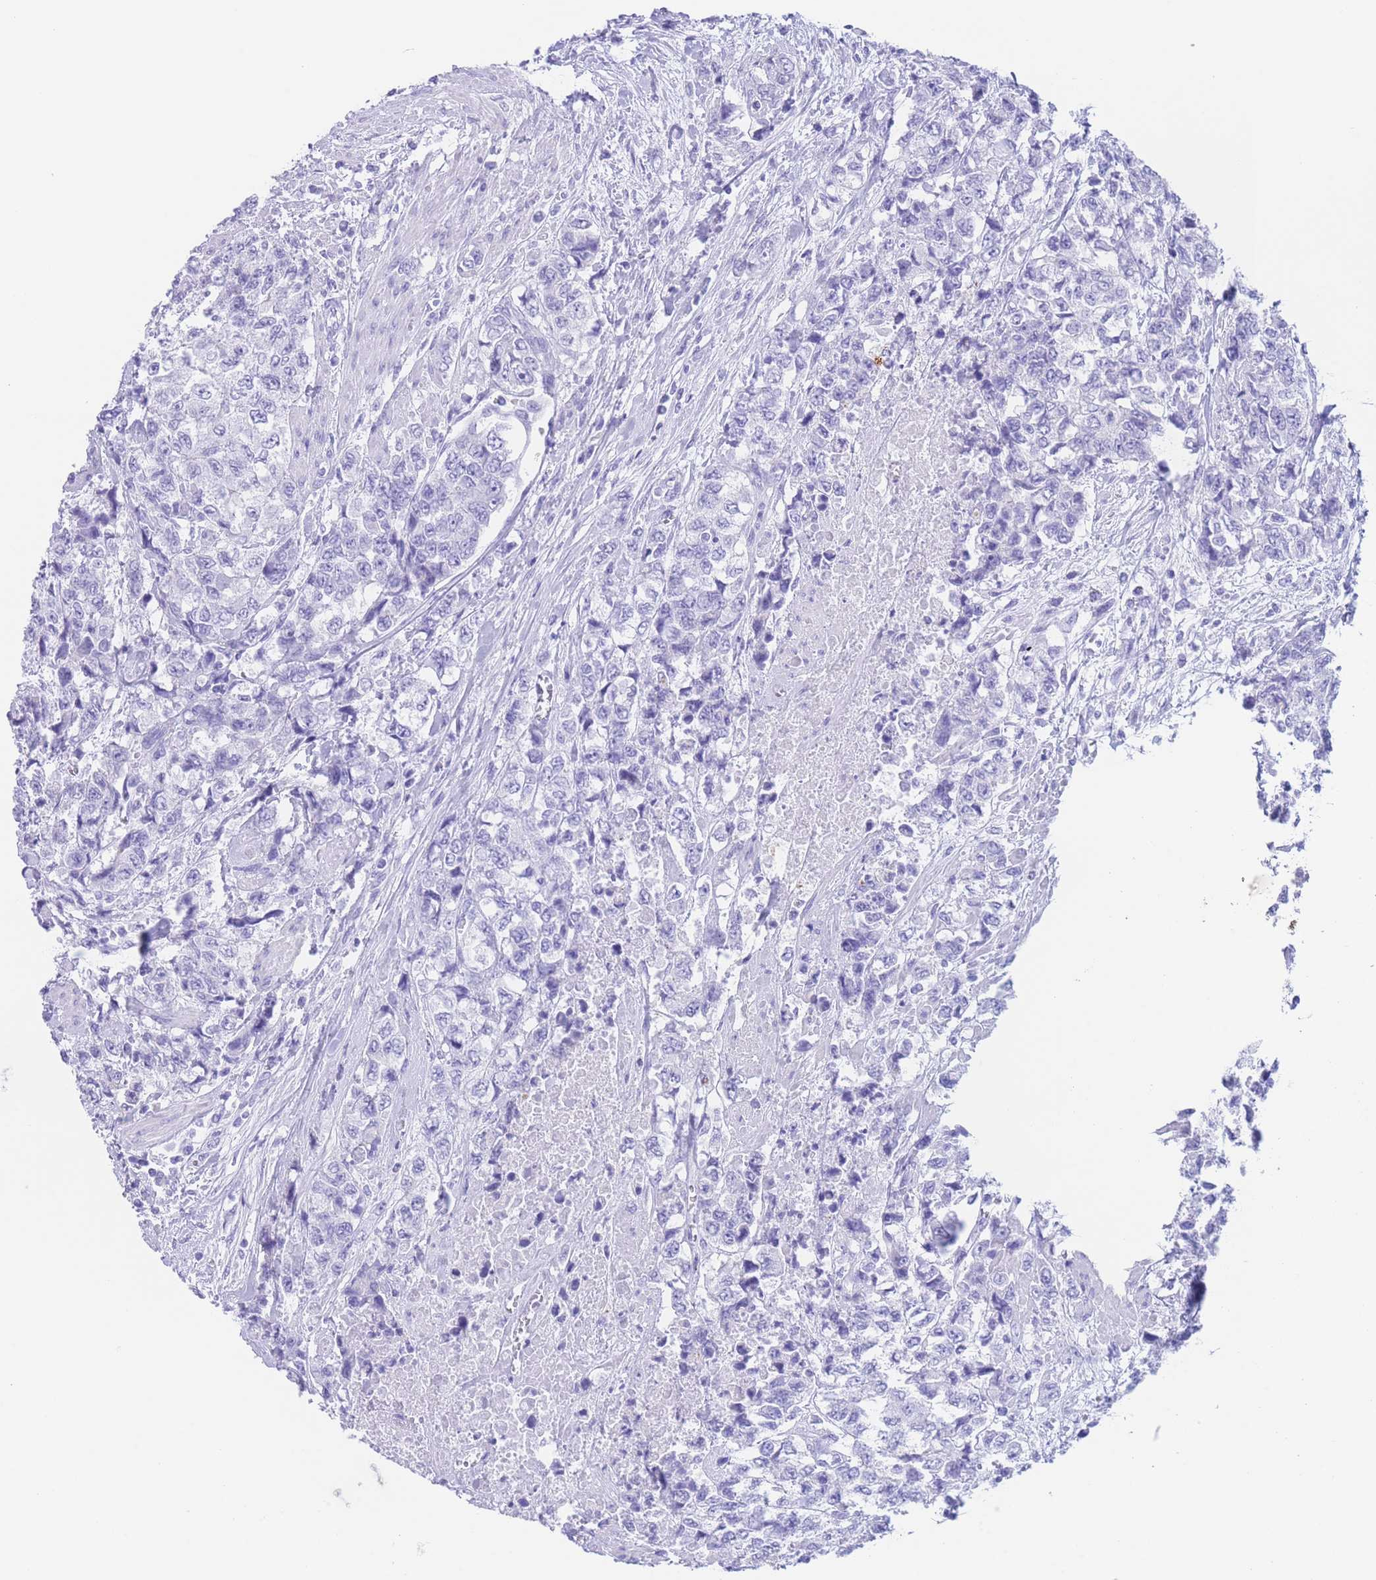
{"staining": {"intensity": "negative", "quantity": "none", "location": "none"}, "tissue": "urothelial cancer", "cell_type": "Tumor cells", "image_type": "cancer", "snomed": [{"axis": "morphology", "description": "Urothelial carcinoma, High grade"}, {"axis": "topography", "description": "Urinary bladder"}], "caption": "An IHC histopathology image of urothelial cancer is shown. There is no staining in tumor cells of urothelial cancer.", "gene": "SLCO1B3", "patient": {"sex": "female", "age": 78}}